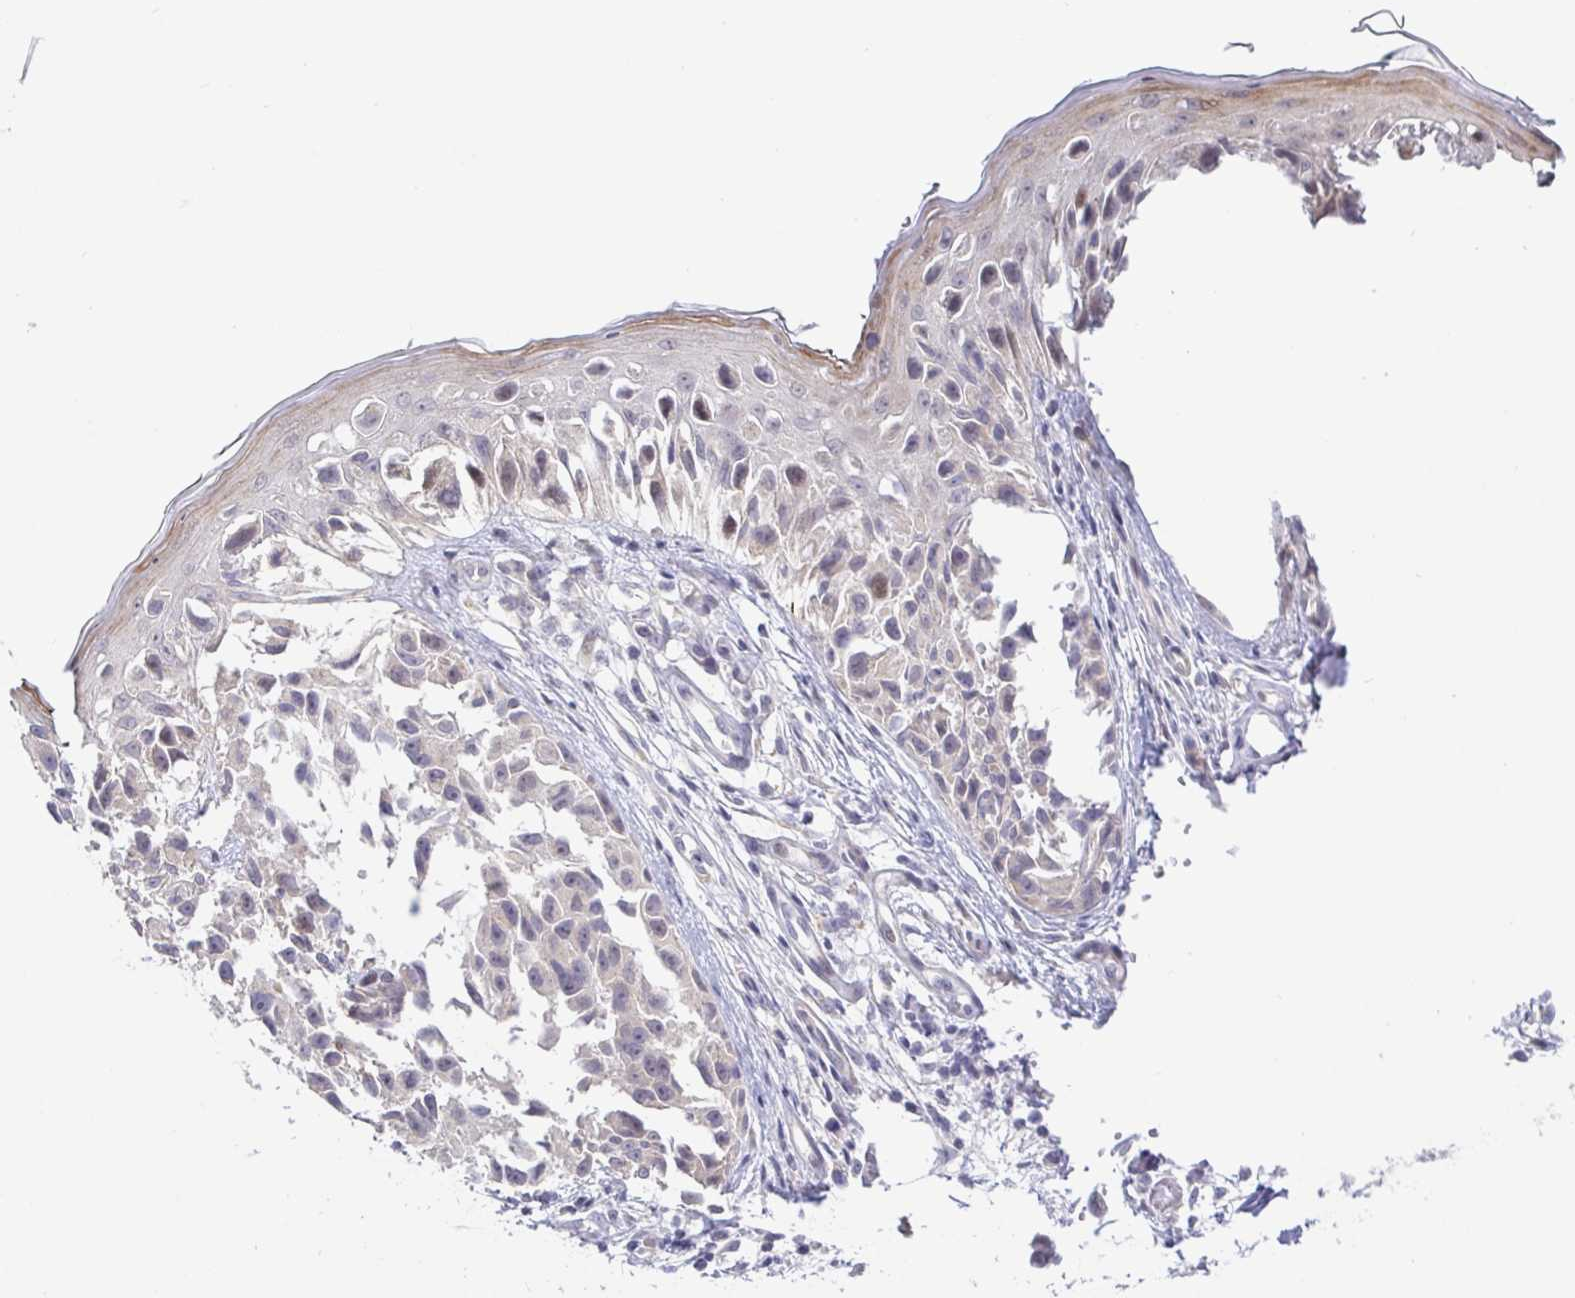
{"staining": {"intensity": "negative", "quantity": "none", "location": "none"}, "tissue": "melanoma", "cell_type": "Tumor cells", "image_type": "cancer", "snomed": [{"axis": "morphology", "description": "Malignant melanoma, NOS"}, {"axis": "topography", "description": "Skin"}], "caption": "A high-resolution micrograph shows immunohistochemistry (IHC) staining of malignant melanoma, which reveals no significant positivity in tumor cells.", "gene": "CIT", "patient": {"sex": "male", "age": 73}}